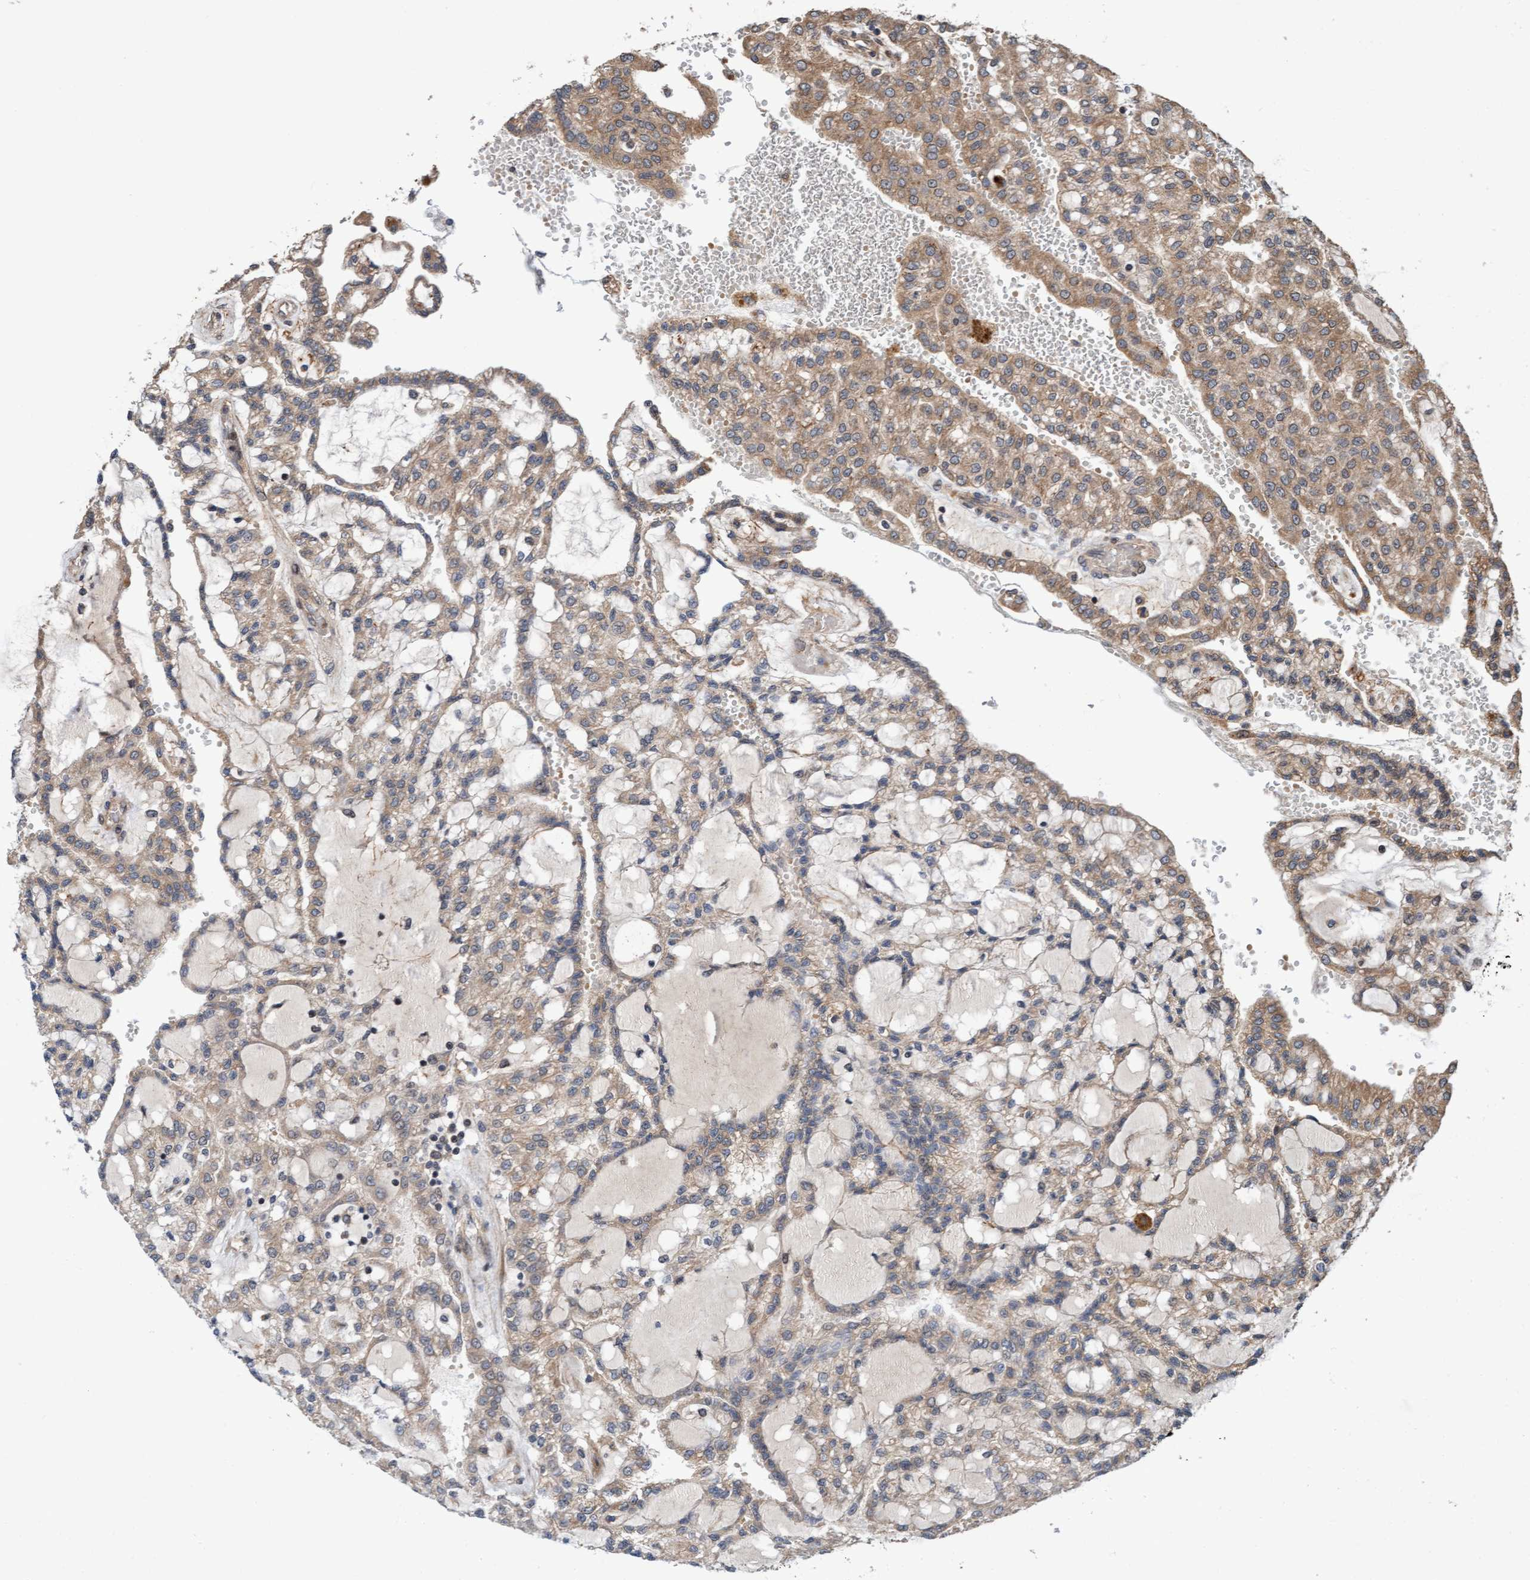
{"staining": {"intensity": "moderate", "quantity": ">75%", "location": "cytoplasmic/membranous"}, "tissue": "renal cancer", "cell_type": "Tumor cells", "image_type": "cancer", "snomed": [{"axis": "morphology", "description": "Adenocarcinoma, NOS"}, {"axis": "topography", "description": "Kidney"}], "caption": "Immunohistochemistry photomicrograph of neoplastic tissue: human renal cancer stained using IHC demonstrates medium levels of moderate protein expression localized specifically in the cytoplasmic/membranous of tumor cells, appearing as a cytoplasmic/membranous brown color.", "gene": "MLXIP", "patient": {"sex": "male", "age": 63}}